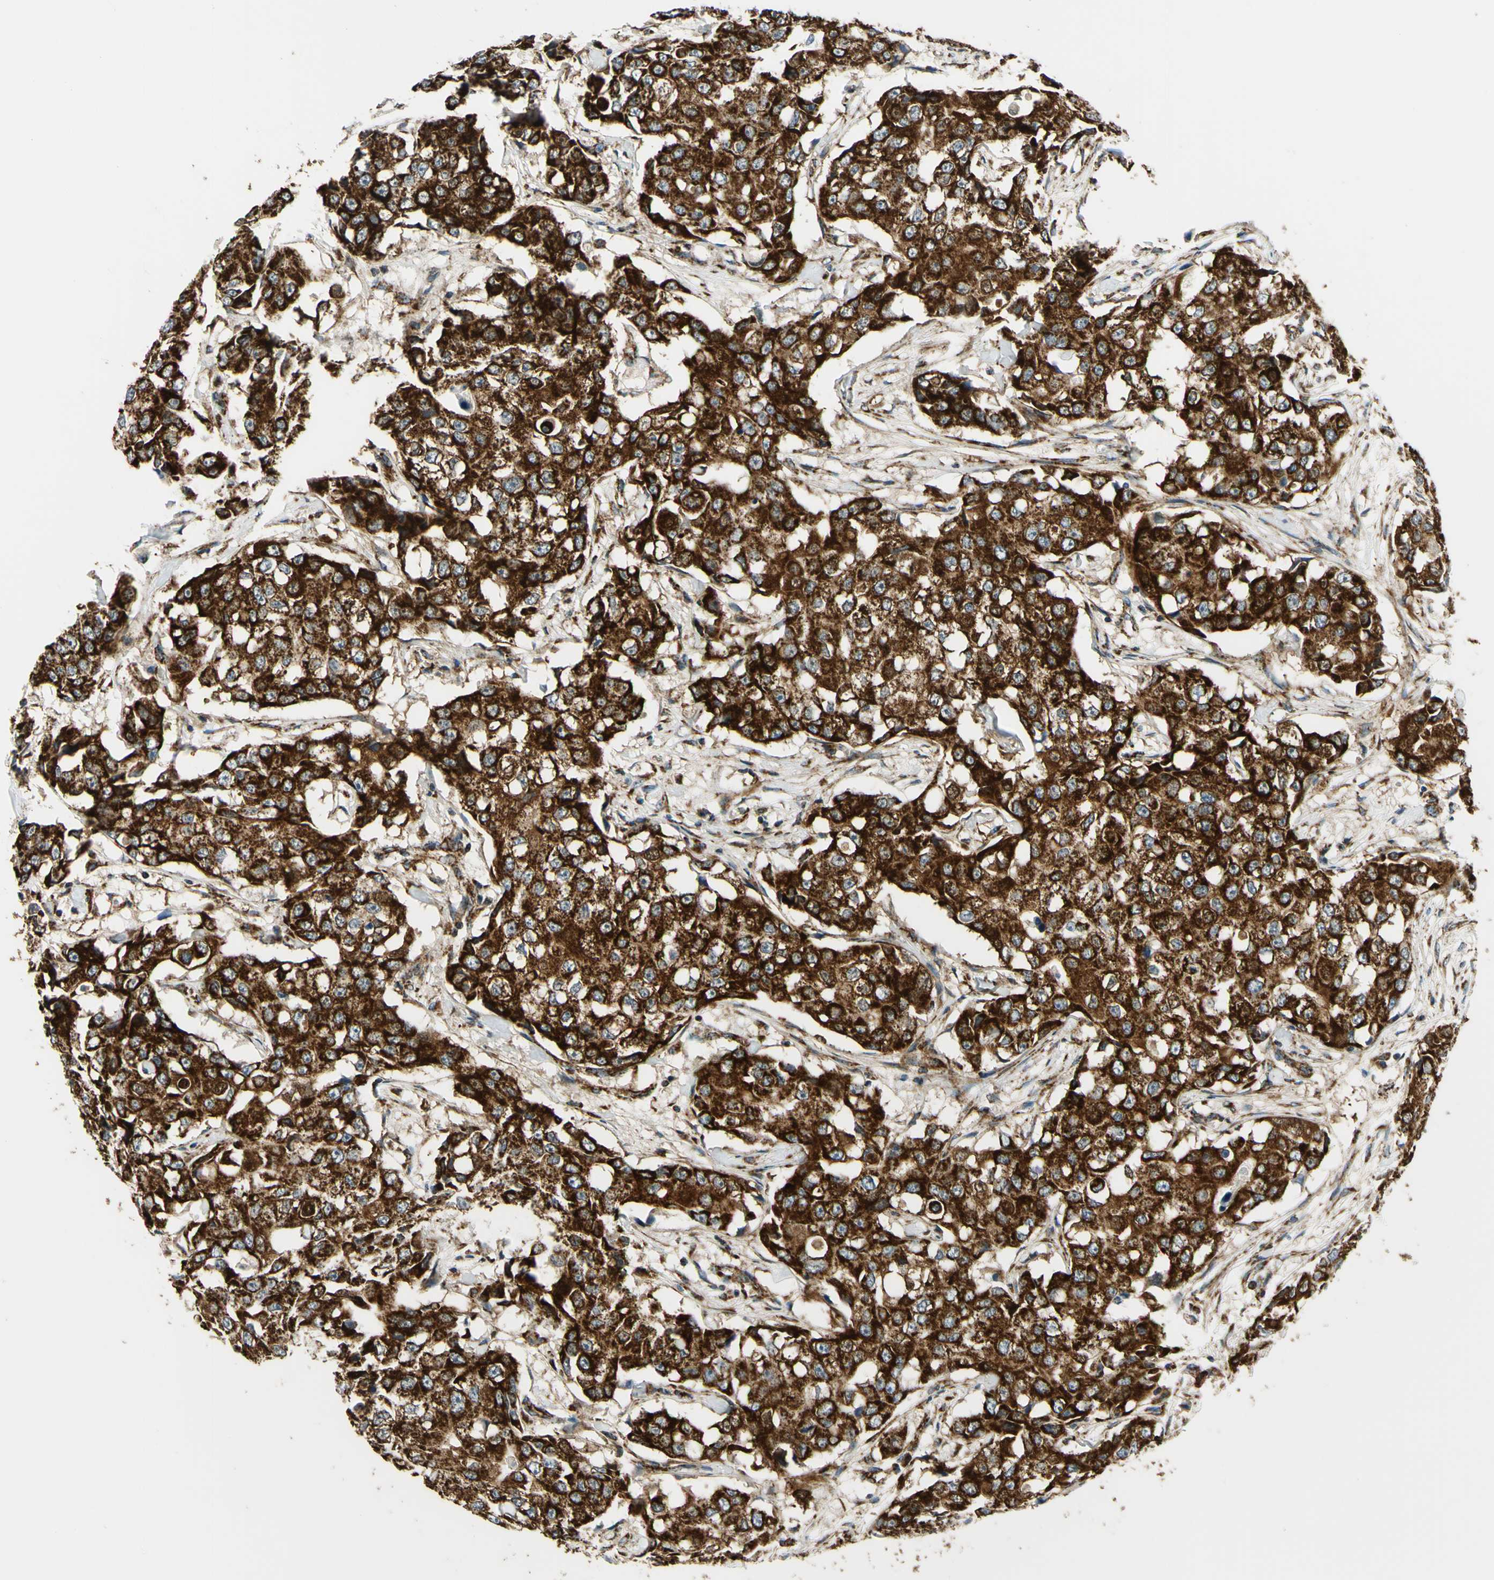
{"staining": {"intensity": "strong", "quantity": ">75%", "location": "cytoplasmic/membranous"}, "tissue": "breast cancer", "cell_type": "Tumor cells", "image_type": "cancer", "snomed": [{"axis": "morphology", "description": "Duct carcinoma"}, {"axis": "topography", "description": "Breast"}], "caption": "There is high levels of strong cytoplasmic/membranous positivity in tumor cells of breast intraductal carcinoma, as demonstrated by immunohistochemical staining (brown color).", "gene": "MAVS", "patient": {"sex": "female", "age": 27}}